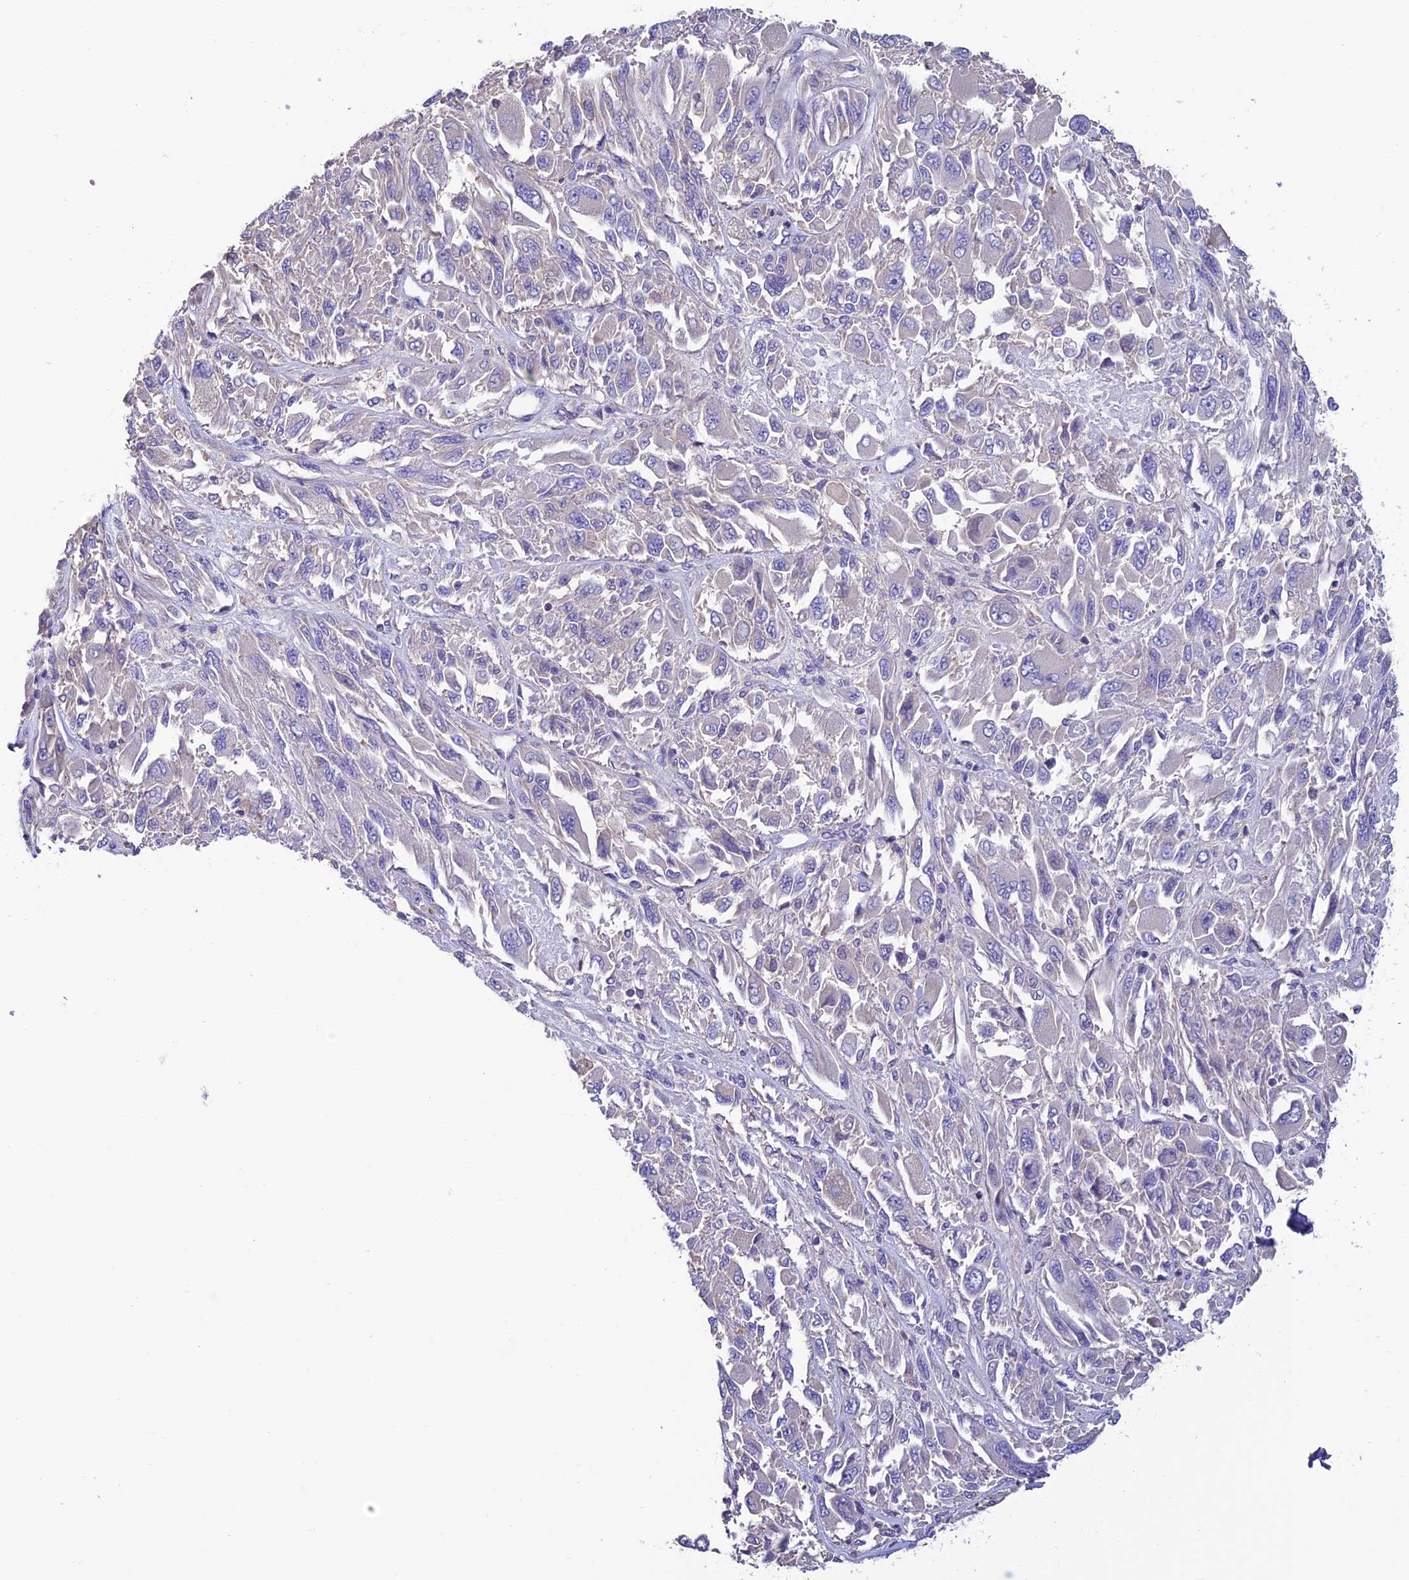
{"staining": {"intensity": "negative", "quantity": "none", "location": "none"}, "tissue": "melanoma", "cell_type": "Tumor cells", "image_type": "cancer", "snomed": [{"axis": "morphology", "description": "Malignant melanoma, NOS"}, {"axis": "topography", "description": "Skin"}], "caption": "This is an IHC histopathology image of human malignant melanoma. There is no staining in tumor cells.", "gene": "FAM178B", "patient": {"sex": "female", "age": 91}}